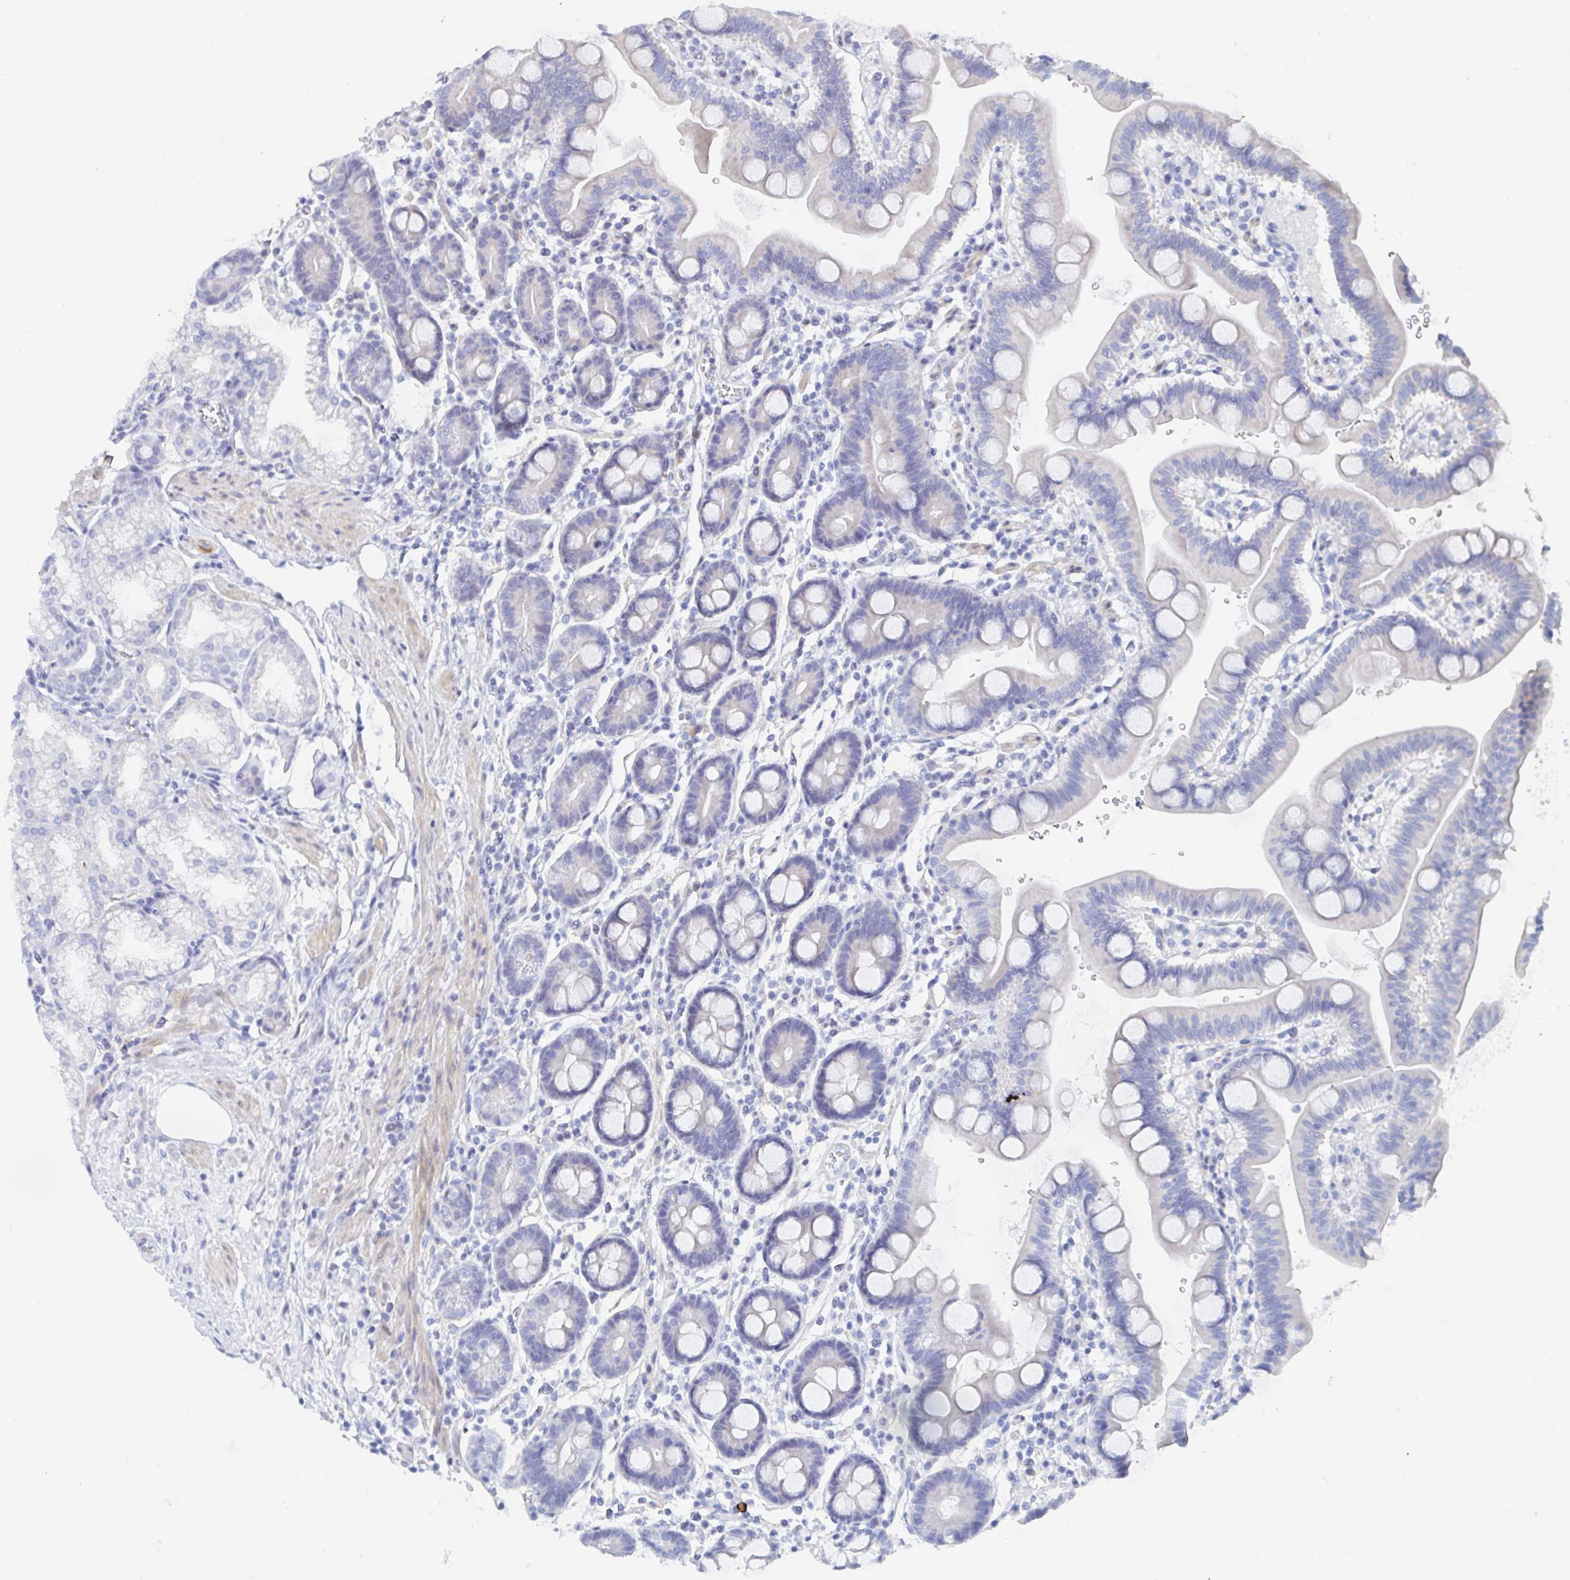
{"staining": {"intensity": "negative", "quantity": "none", "location": "none"}, "tissue": "duodenum", "cell_type": "Glandular cells", "image_type": "normal", "snomed": [{"axis": "morphology", "description": "Normal tissue, NOS"}, {"axis": "topography", "description": "Duodenum"}], "caption": "A histopathology image of duodenum stained for a protein exhibits no brown staining in glandular cells. (Immunohistochemistry (ihc), brightfield microscopy, high magnification).", "gene": "PACSIN1", "patient": {"sex": "male", "age": 59}}